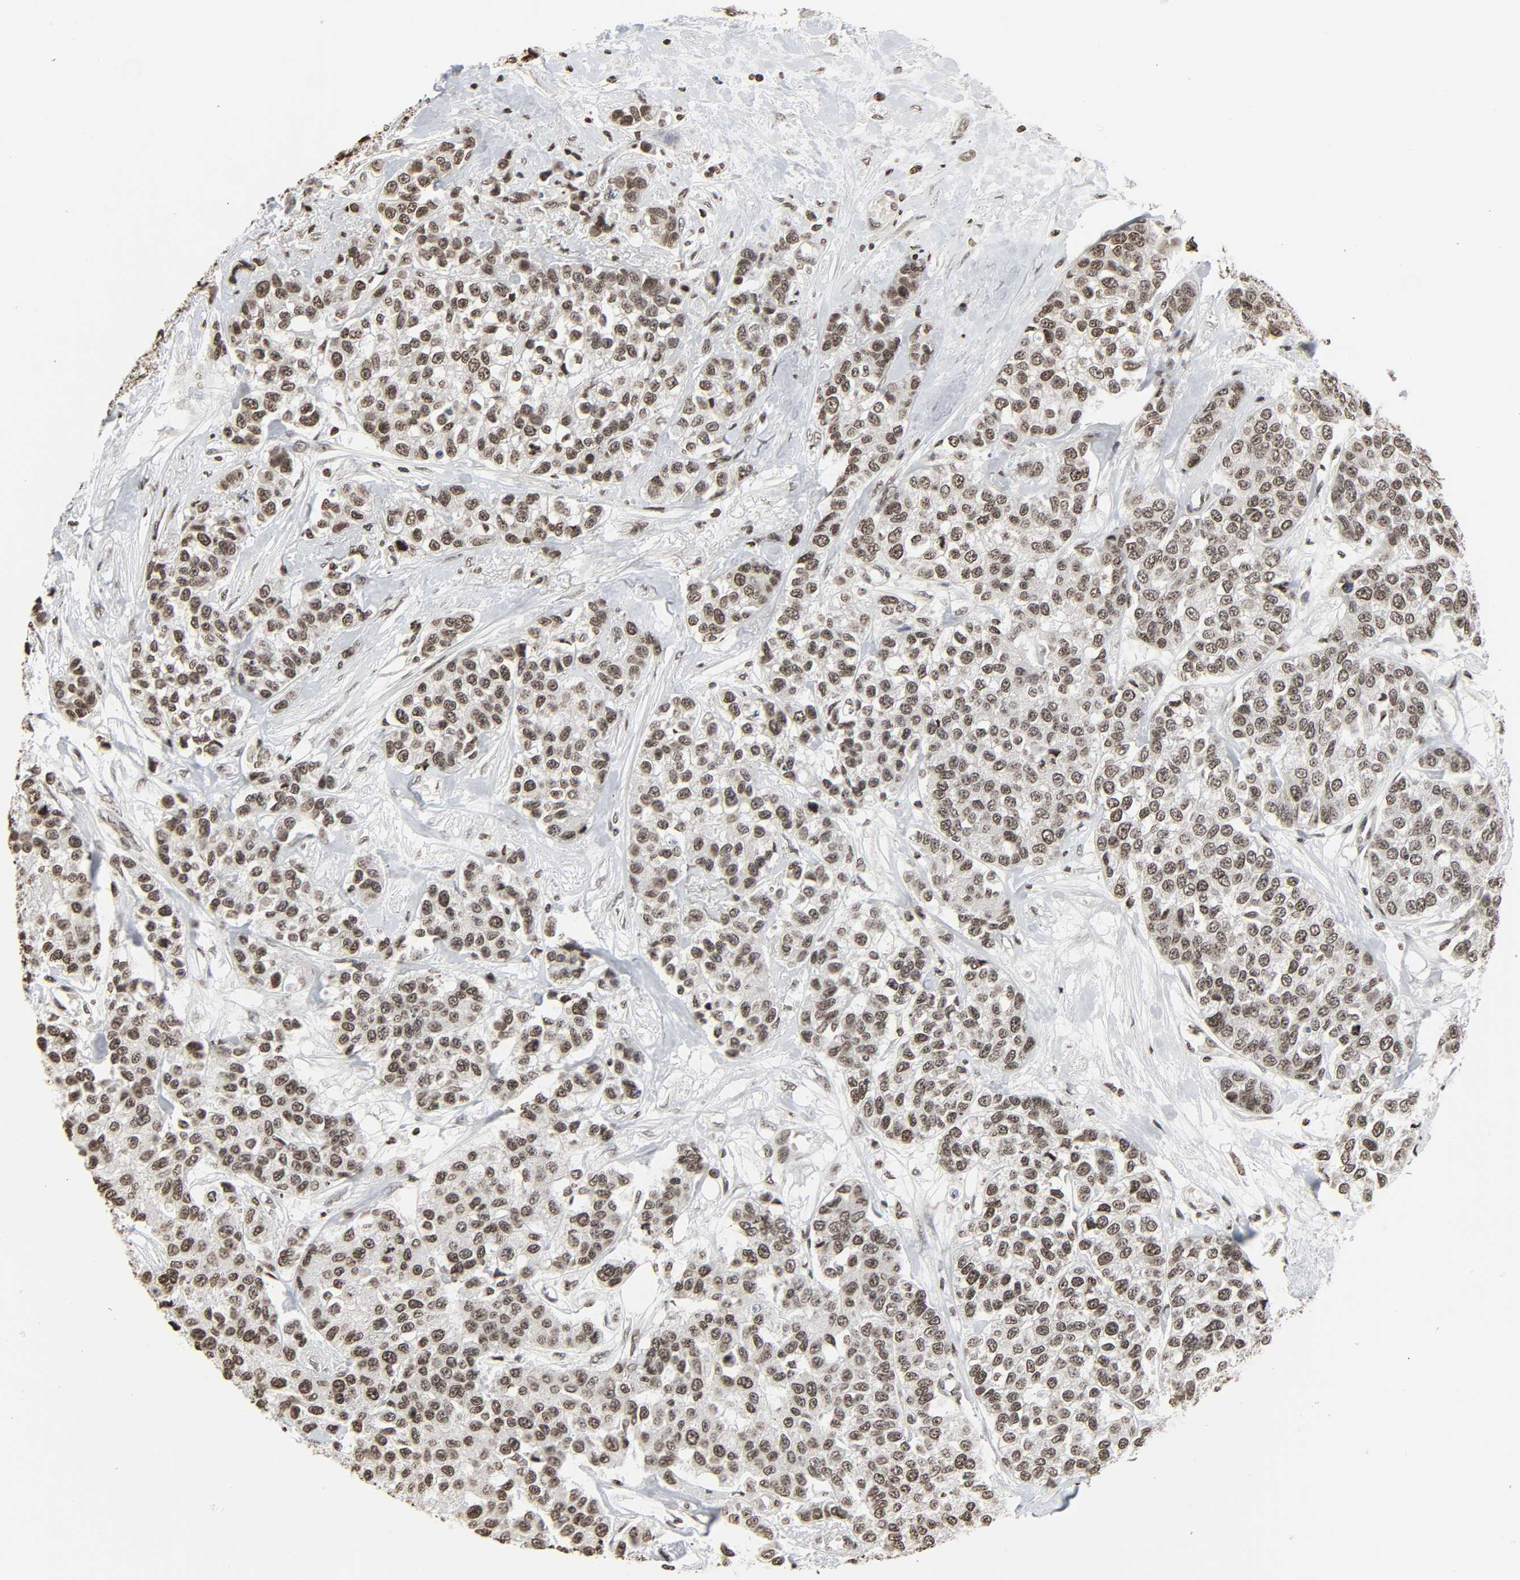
{"staining": {"intensity": "moderate", "quantity": ">75%", "location": "nuclear"}, "tissue": "breast cancer", "cell_type": "Tumor cells", "image_type": "cancer", "snomed": [{"axis": "morphology", "description": "Duct carcinoma"}, {"axis": "topography", "description": "Breast"}], "caption": "Protein expression by immunohistochemistry demonstrates moderate nuclear positivity in about >75% of tumor cells in intraductal carcinoma (breast).", "gene": "ELAVL1", "patient": {"sex": "female", "age": 51}}